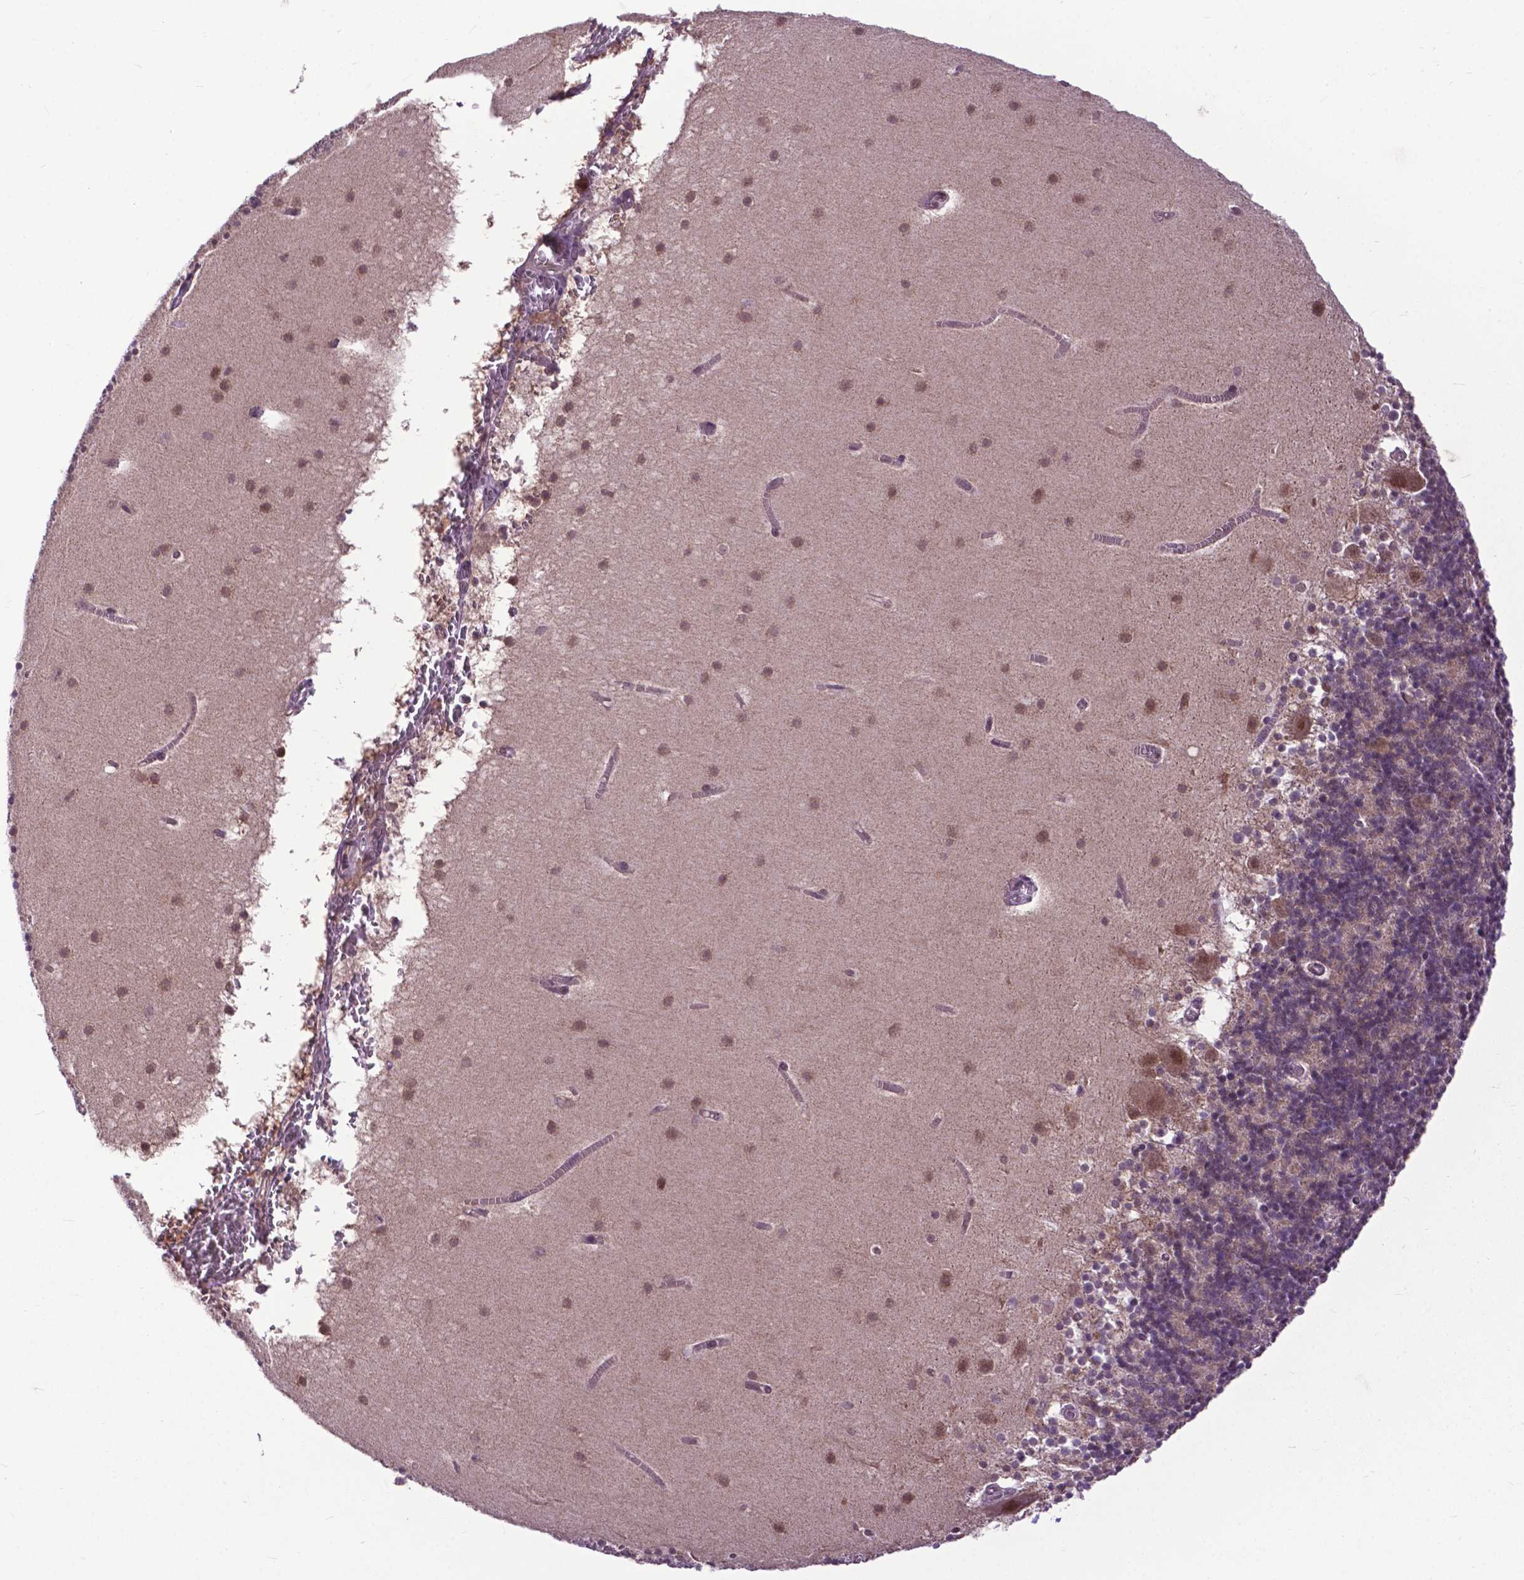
{"staining": {"intensity": "negative", "quantity": "none", "location": "none"}, "tissue": "cerebellum", "cell_type": "Cells in granular layer", "image_type": "normal", "snomed": [{"axis": "morphology", "description": "Normal tissue, NOS"}, {"axis": "topography", "description": "Cerebellum"}], "caption": "Photomicrograph shows no significant protein expression in cells in granular layer of benign cerebellum.", "gene": "FAF1", "patient": {"sex": "male", "age": 70}}